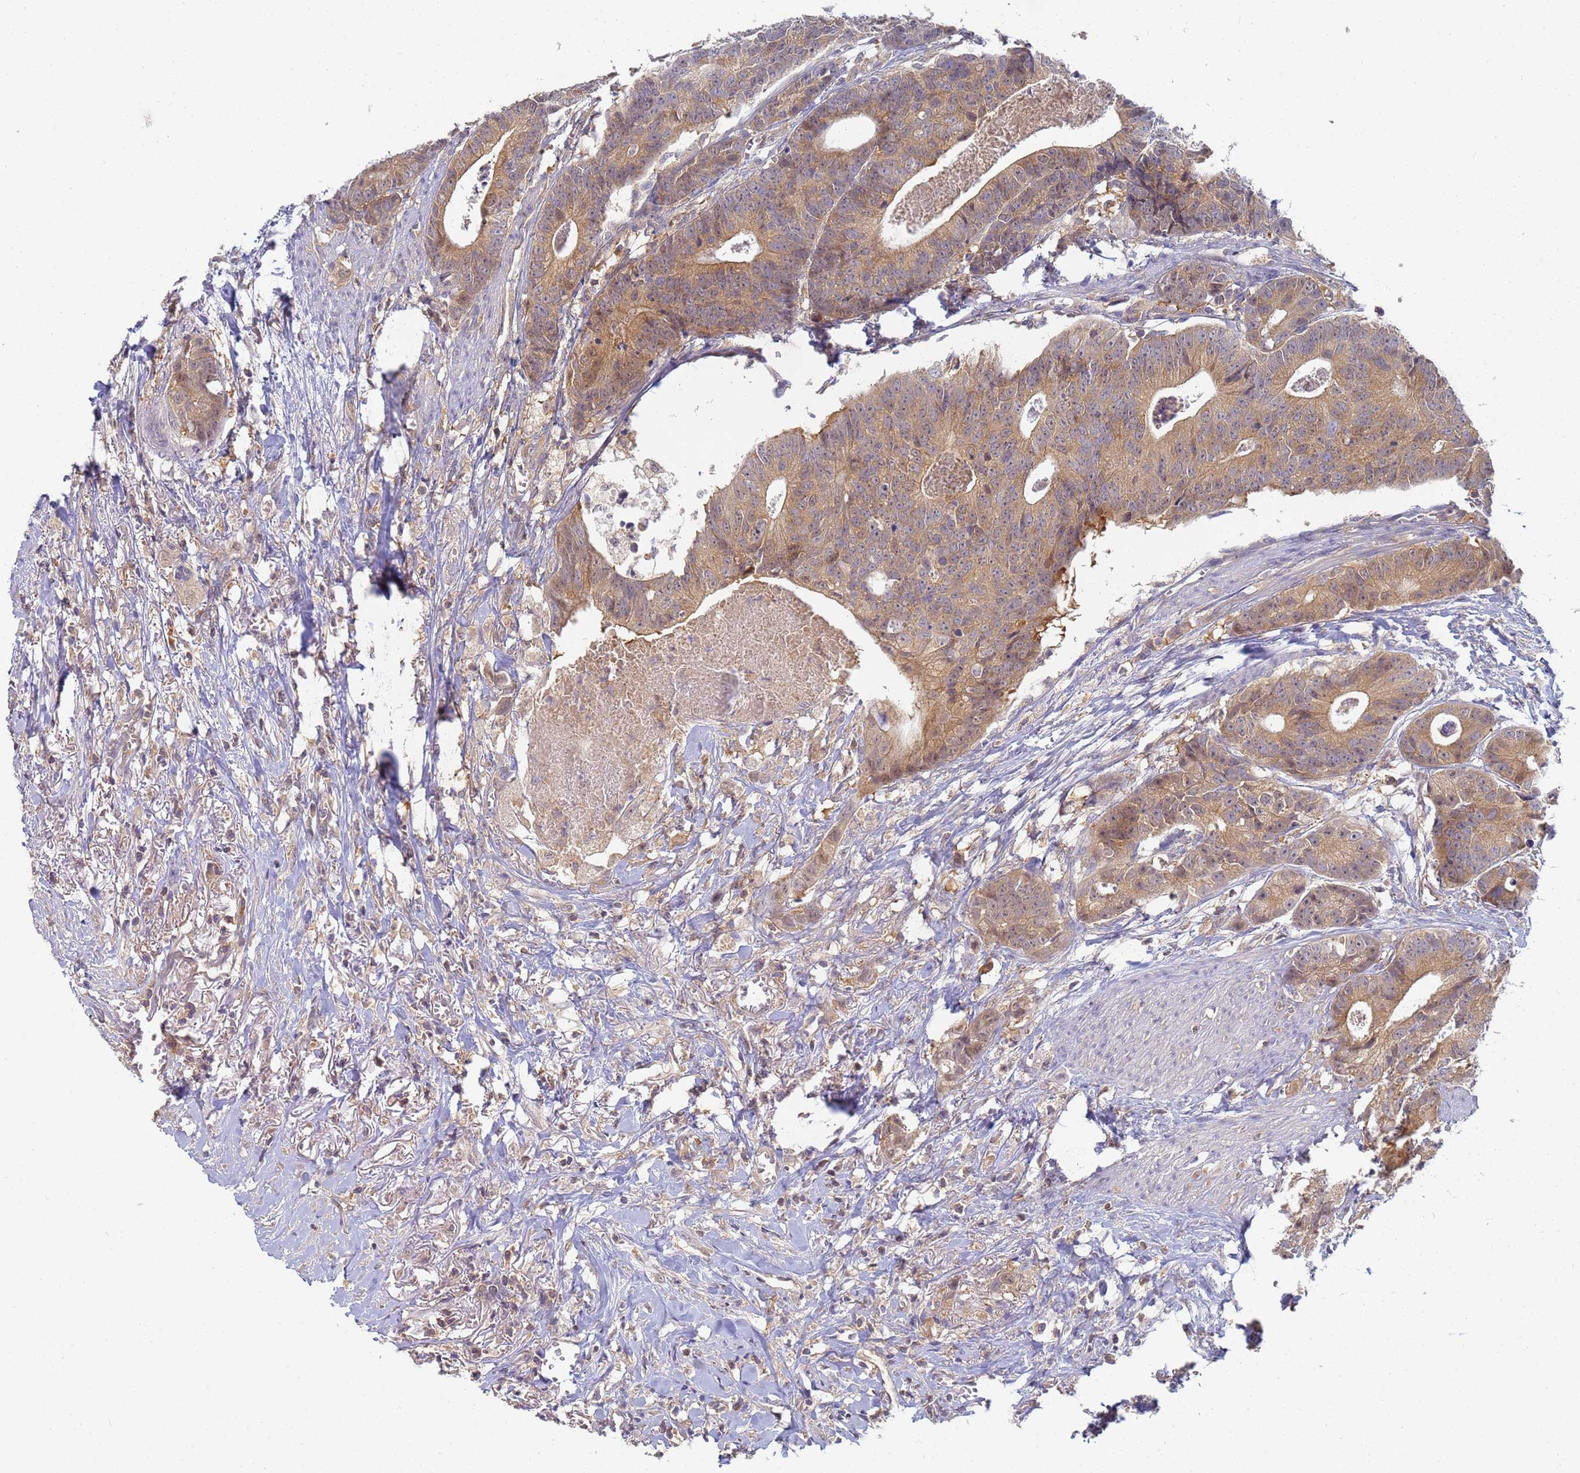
{"staining": {"intensity": "moderate", "quantity": ">75%", "location": "cytoplasmic/membranous"}, "tissue": "colorectal cancer", "cell_type": "Tumor cells", "image_type": "cancer", "snomed": [{"axis": "morphology", "description": "Adenocarcinoma, NOS"}, {"axis": "topography", "description": "Colon"}], "caption": "About >75% of tumor cells in colorectal cancer reveal moderate cytoplasmic/membranous protein positivity as visualized by brown immunohistochemical staining.", "gene": "SHARPIN", "patient": {"sex": "female", "age": 57}}